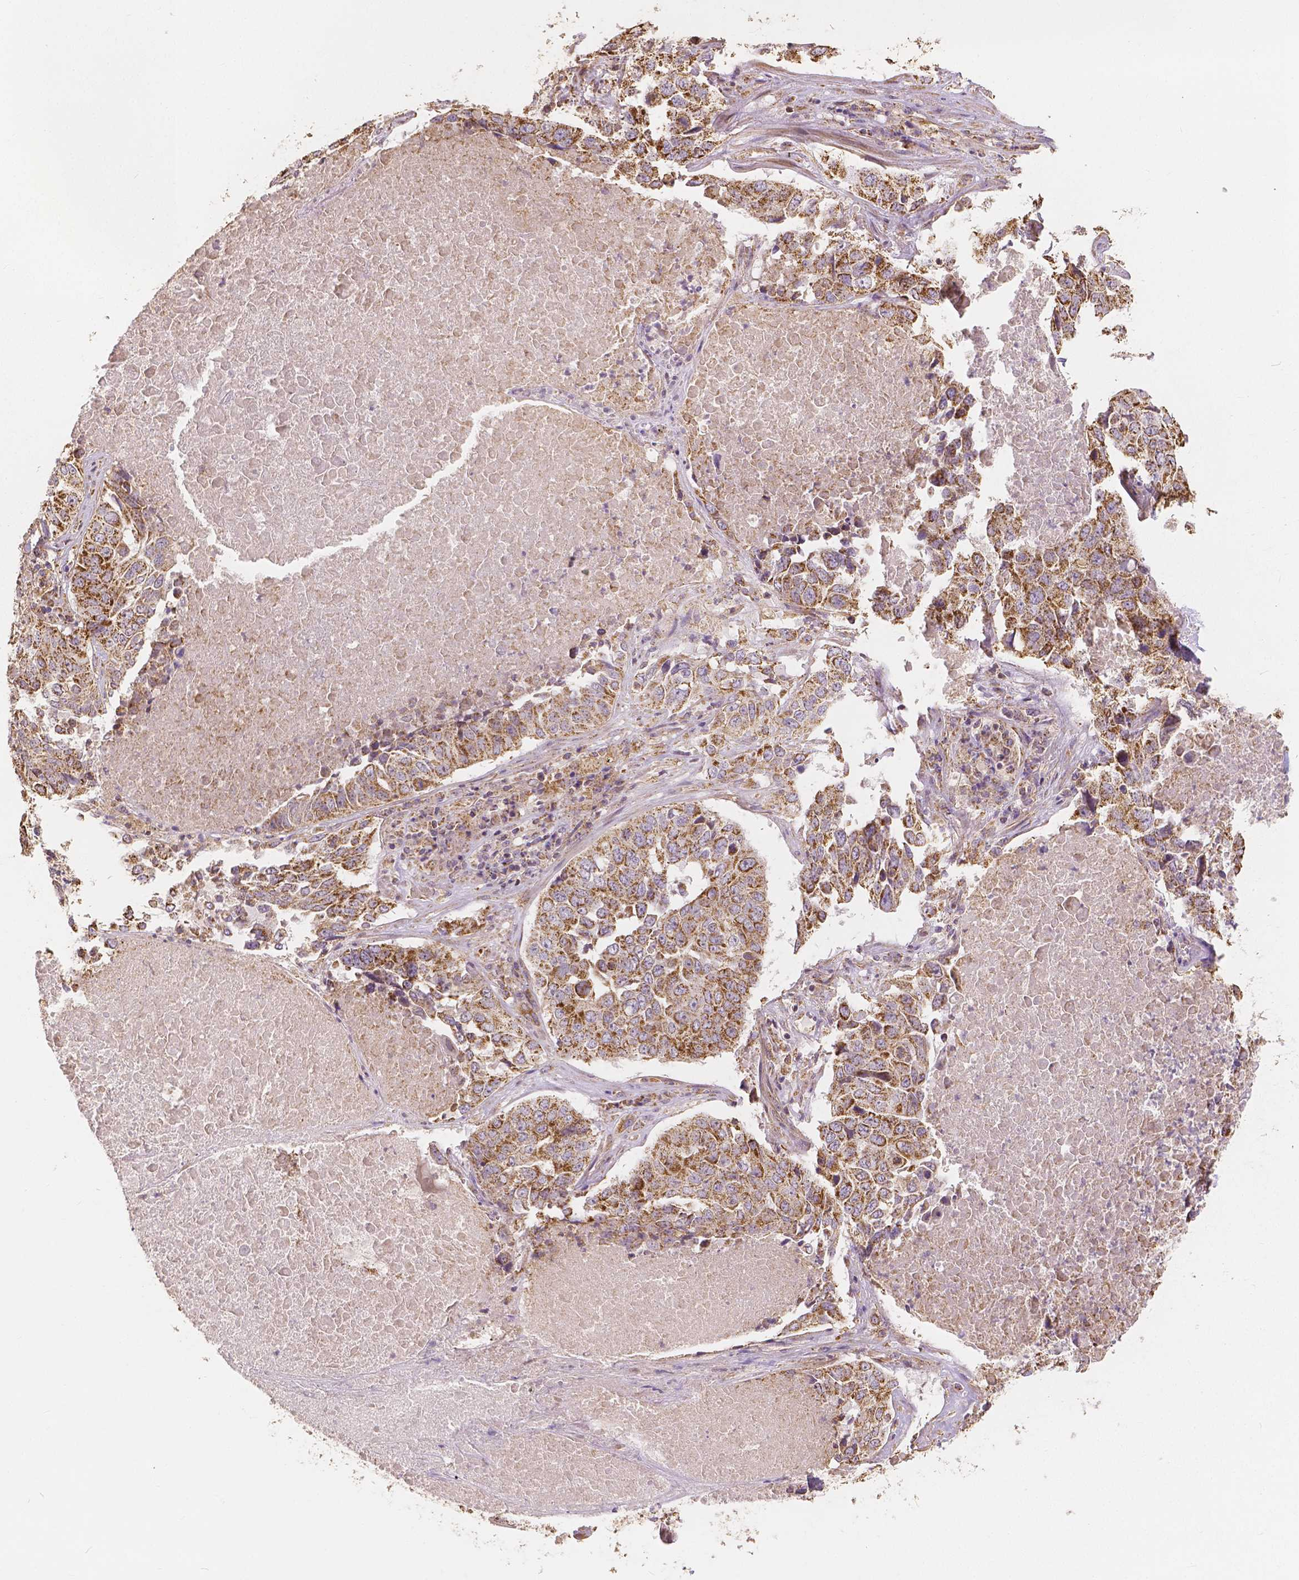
{"staining": {"intensity": "moderate", "quantity": ">75%", "location": "cytoplasmic/membranous"}, "tissue": "lung cancer", "cell_type": "Tumor cells", "image_type": "cancer", "snomed": [{"axis": "morphology", "description": "Normal tissue, NOS"}, {"axis": "morphology", "description": "Squamous cell carcinoma, NOS"}, {"axis": "topography", "description": "Bronchus"}, {"axis": "topography", "description": "Lung"}], "caption": "Immunohistochemistry (DAB (3,3'-diaminobenzidine)) staining of human lung cancer (squamous cell carcinoma) reveals moderate cytoplasmic/membranous protein positivity in approximately >75% of tumor cells.", "gene": "PEX26", "patient": {"sex": "male", "age": 64}}